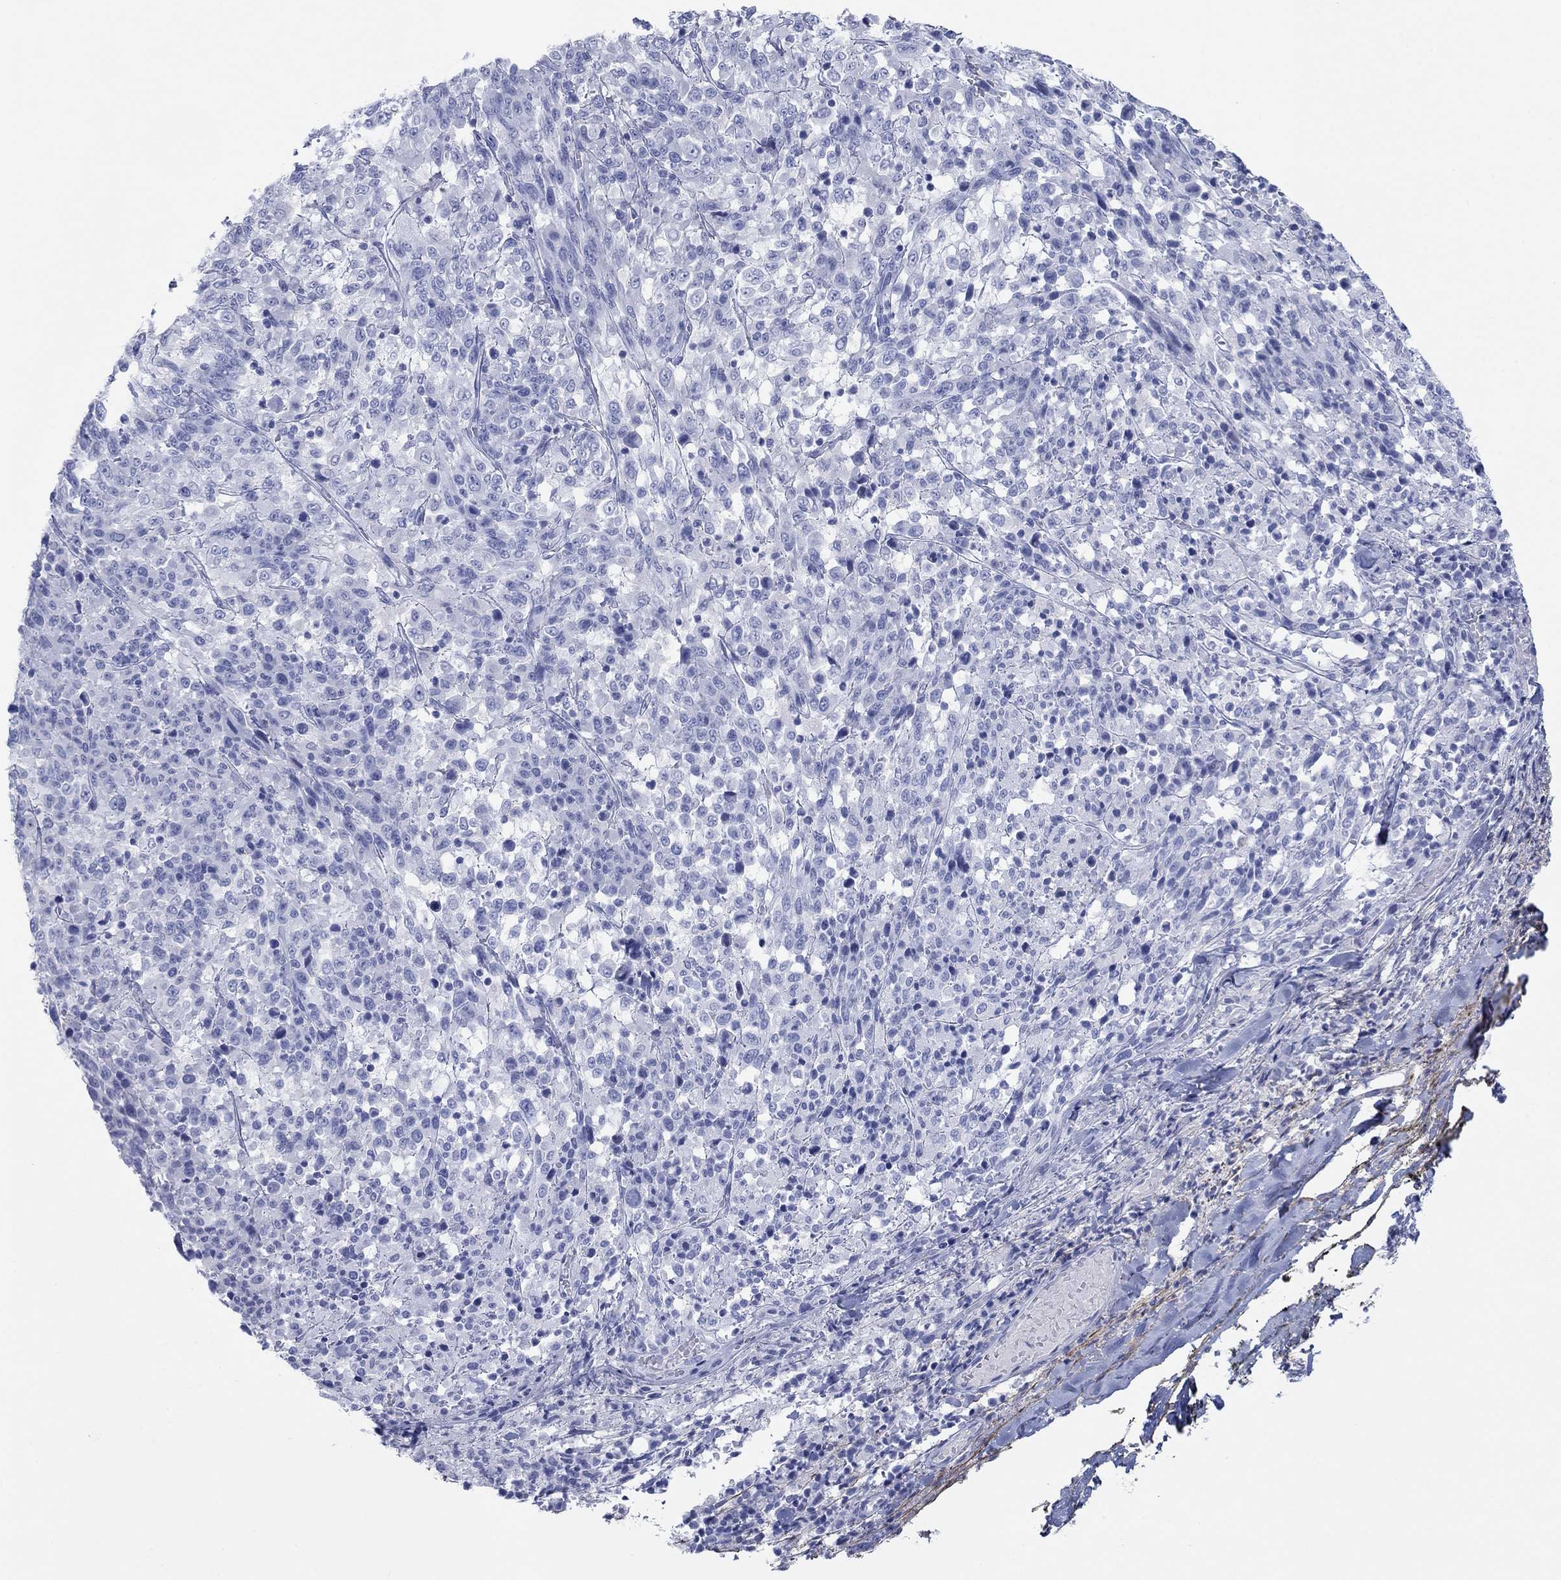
{"staining": {"intensity": "negative", "quantity": "none", "location": "none"}, "tissue": "melanoma", "cell_type": "Tumor cells", "image_type": "cancer", "snomed": [{"axis": "morphology", "description": "Malignant melanoma, NOS"}, {"axis": "topography", "description": "Skin"}], "caption": "This is an IHC photomicrograph of melanoma. There is no expression in tumor cells.", "gene": "PDYN", "patient": {"sex": "female", "age": 91}}